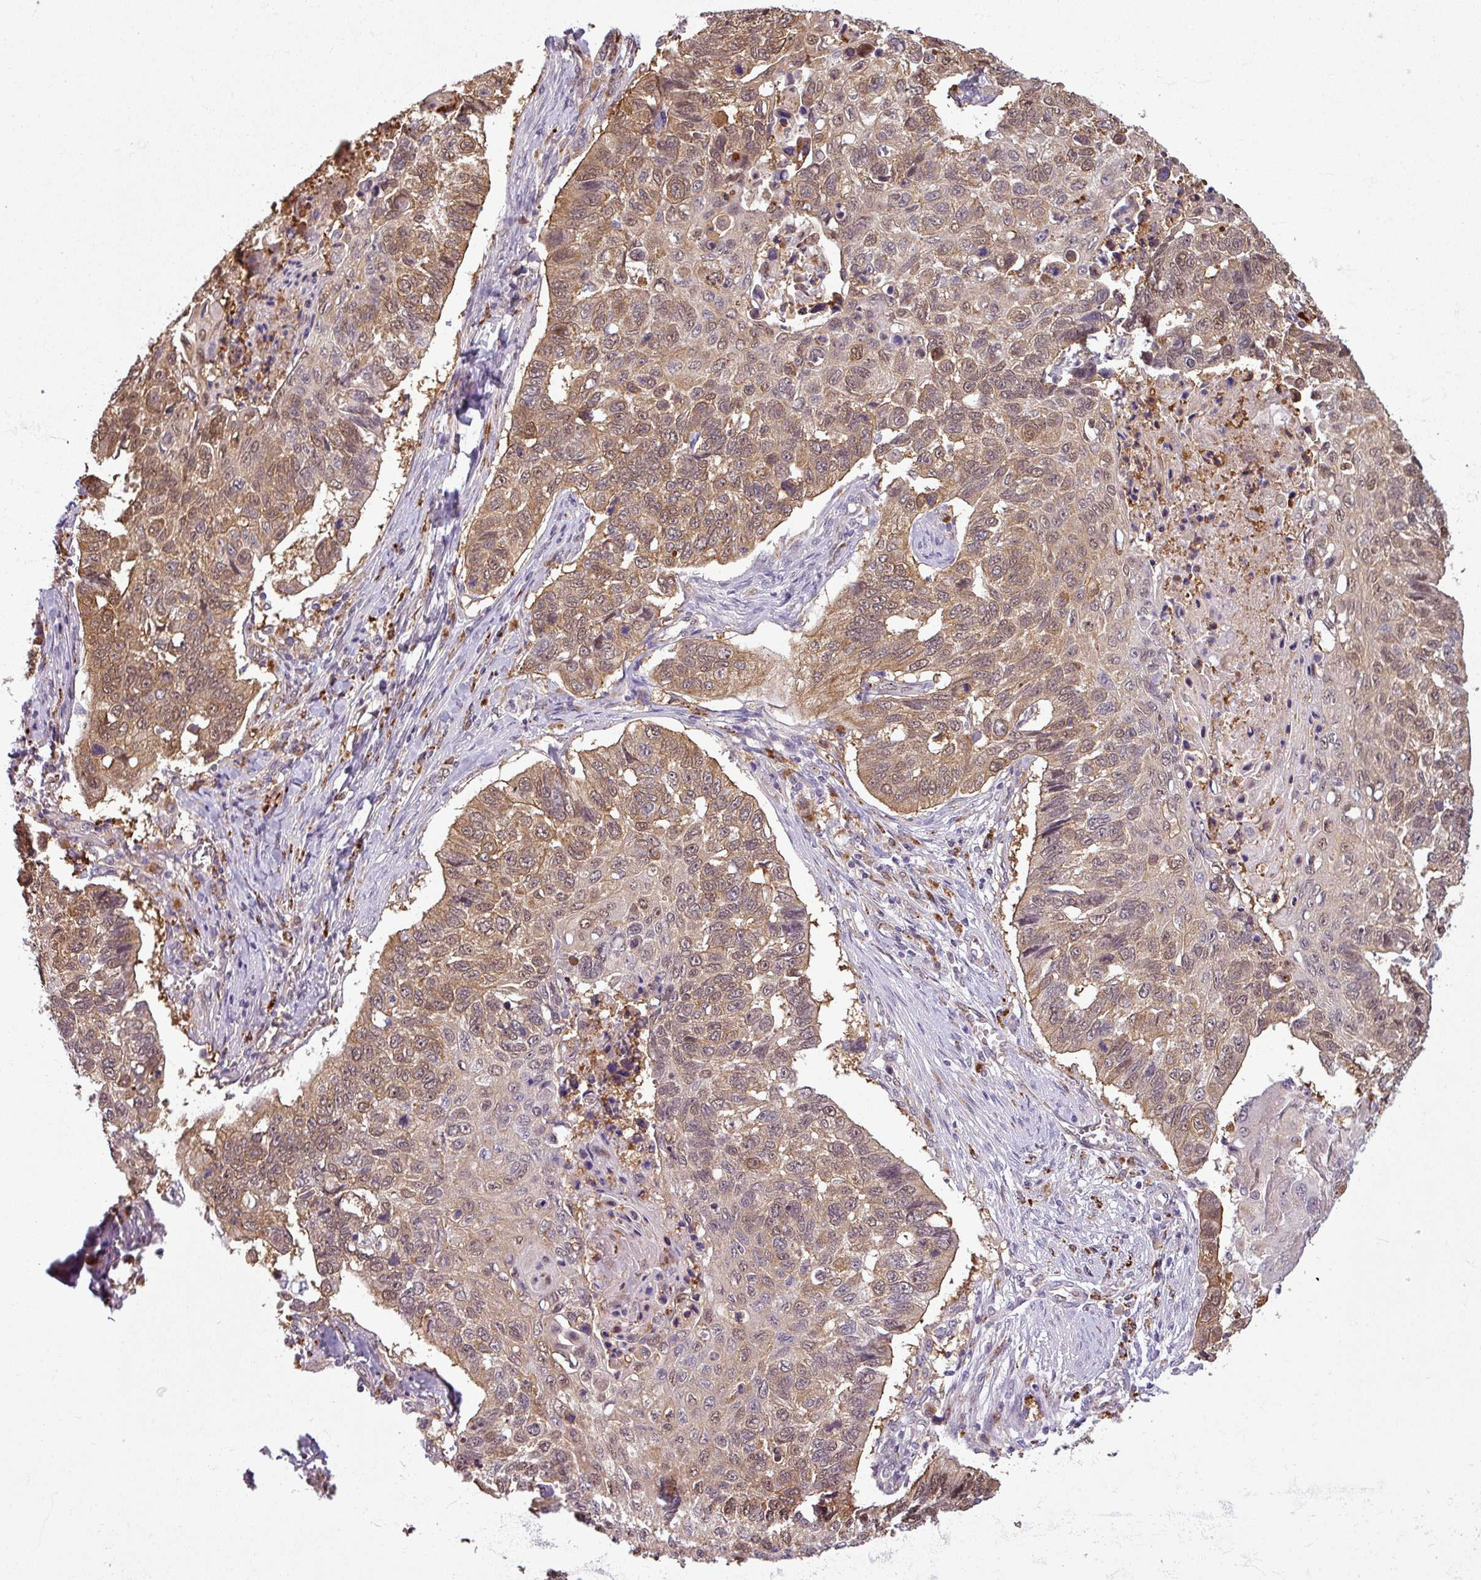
{"staining": {"intensity": "moderate", "quantity": "25%-75%", "location": "cytoplasmic/membranous,nuclear"}, "tissue": "lung cancer", "cell_type": "Tumor cells", "image_type": "cancer", "snomed": [{"axis": "morphology", "description": "Squamous cell carcinoma, NOS"}, {"axis": "topography", "description": "Lung"}], "caption": "Immunohistochemical staining of lung squamous cell carcinoma exhibits medium levels of moderate cytoplasmic/membranous and nuclear positivity in approximately 25%-75% of tumor cells.", "gene": "CCDC144A", "patient": {"sex": "male", "age": 62}}